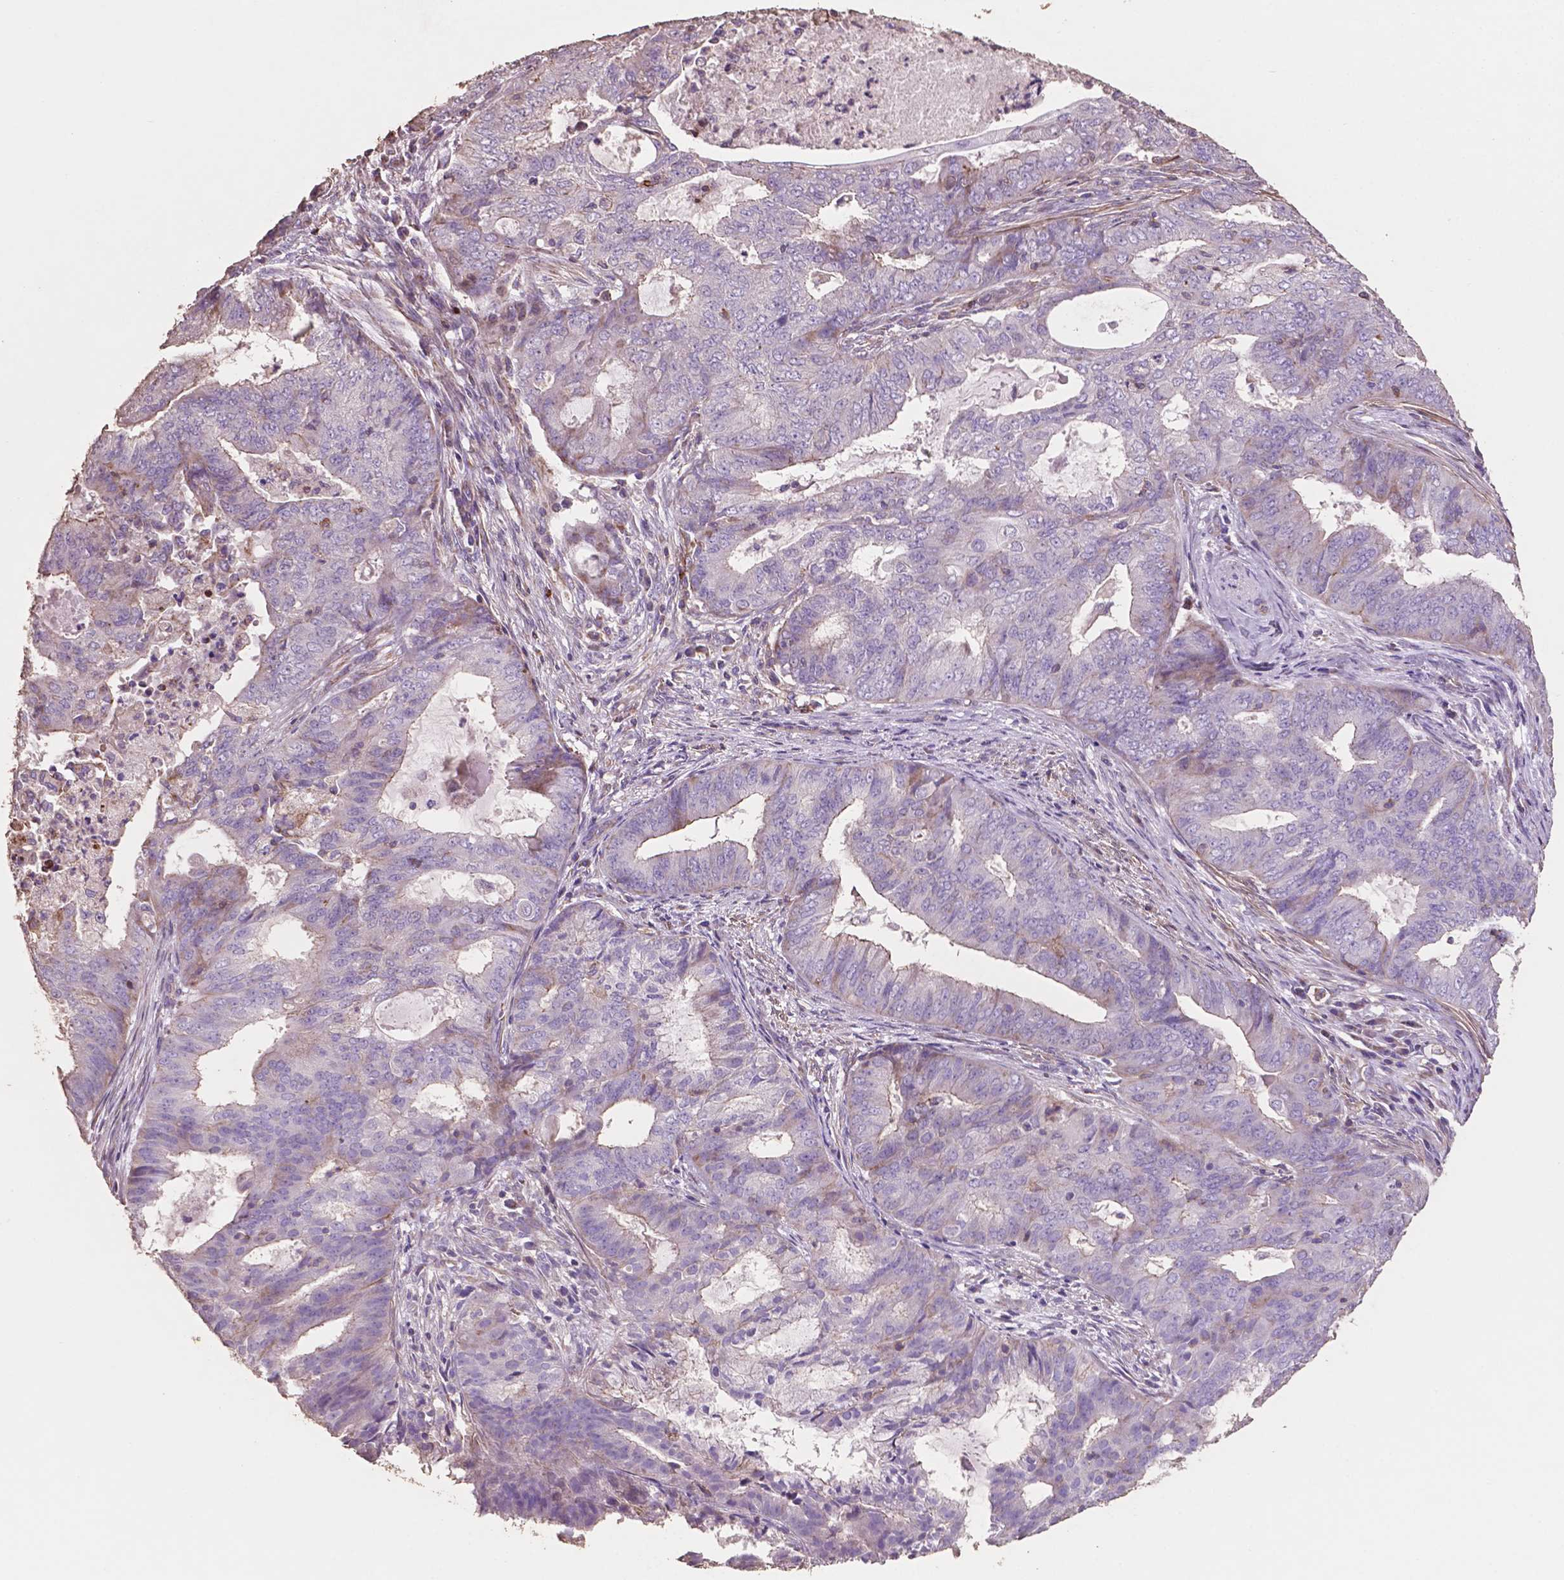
{"staining": {"intensity": "weak", "quantity": "<25%", "location": "cytoplasmic/membranous"}, "tissue": "endometrial cancer", "cell_type": "Tumor cells", "image_type": "cancer", "snomed": [{"axis": "morphology", "description": "Adenocarcinoma, NOS"}, {"axis": "topography", "description": "Endometrium"}], "caption": "A histopathology image of human adenocarcinoma (endometrial) is negative for staining in tumor cells.", "gene": "COMMD4", "patient": {"sex": "female", "age": 62}}